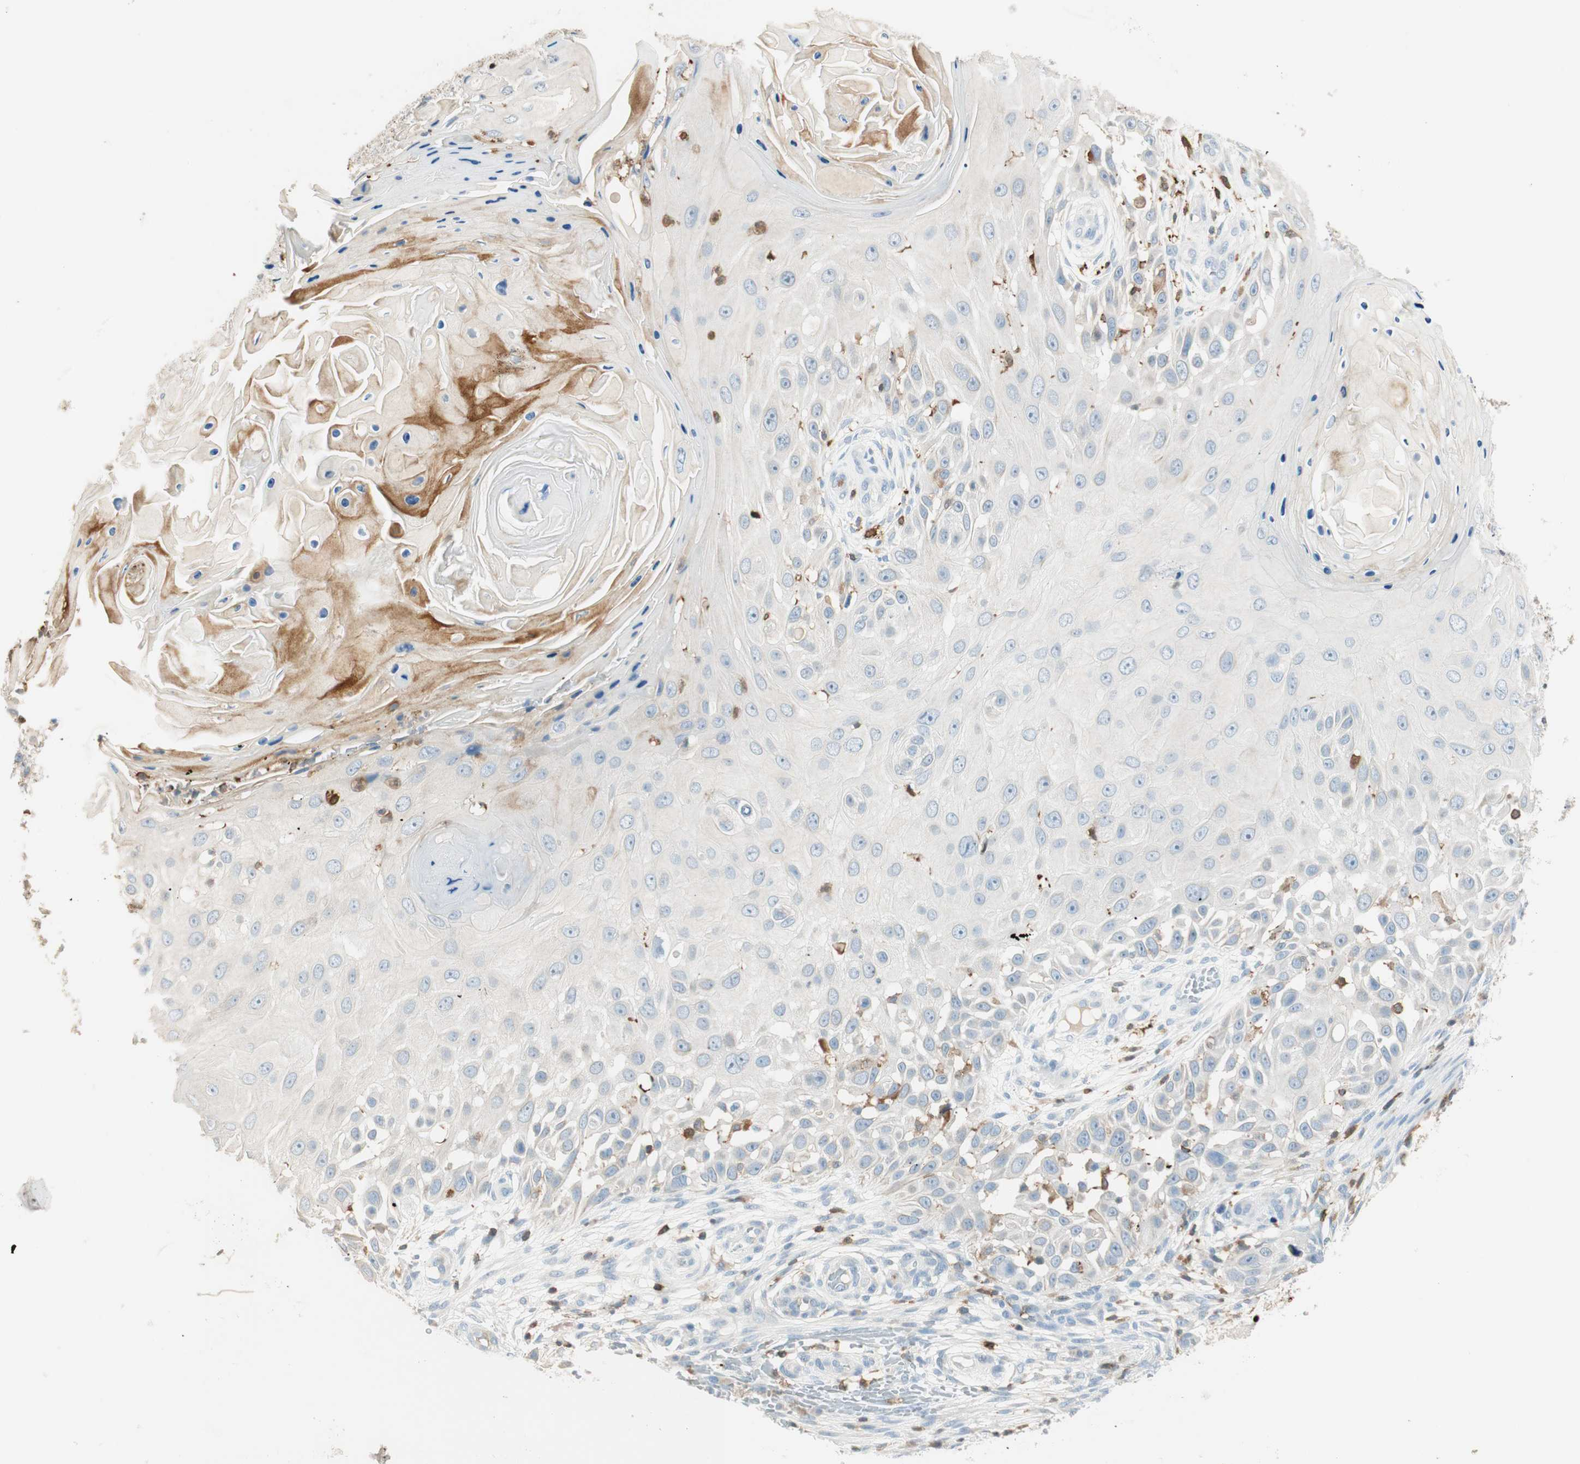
{"staining": {"intensity": "weak", "quantity": "25%-75%", "location": "cytoplasmic/membranous"}, "tissue": "skin cancer", "cell_type": "Tumor cells", "image_type": "cancer", "snomed": [{"axis": "morphology", "description": "Squamous cell carcinoma, NOS"}, {"axis": "topography", "description": "Skin"}], "caption": "Weak cytoplasmic/membranous positivity is present in approximately 25%-75% of tumor cells in skin cancer (squamous cell carcinoma).", "gene": "HPGD", "patient": {"sex": "female", "age": 44}}